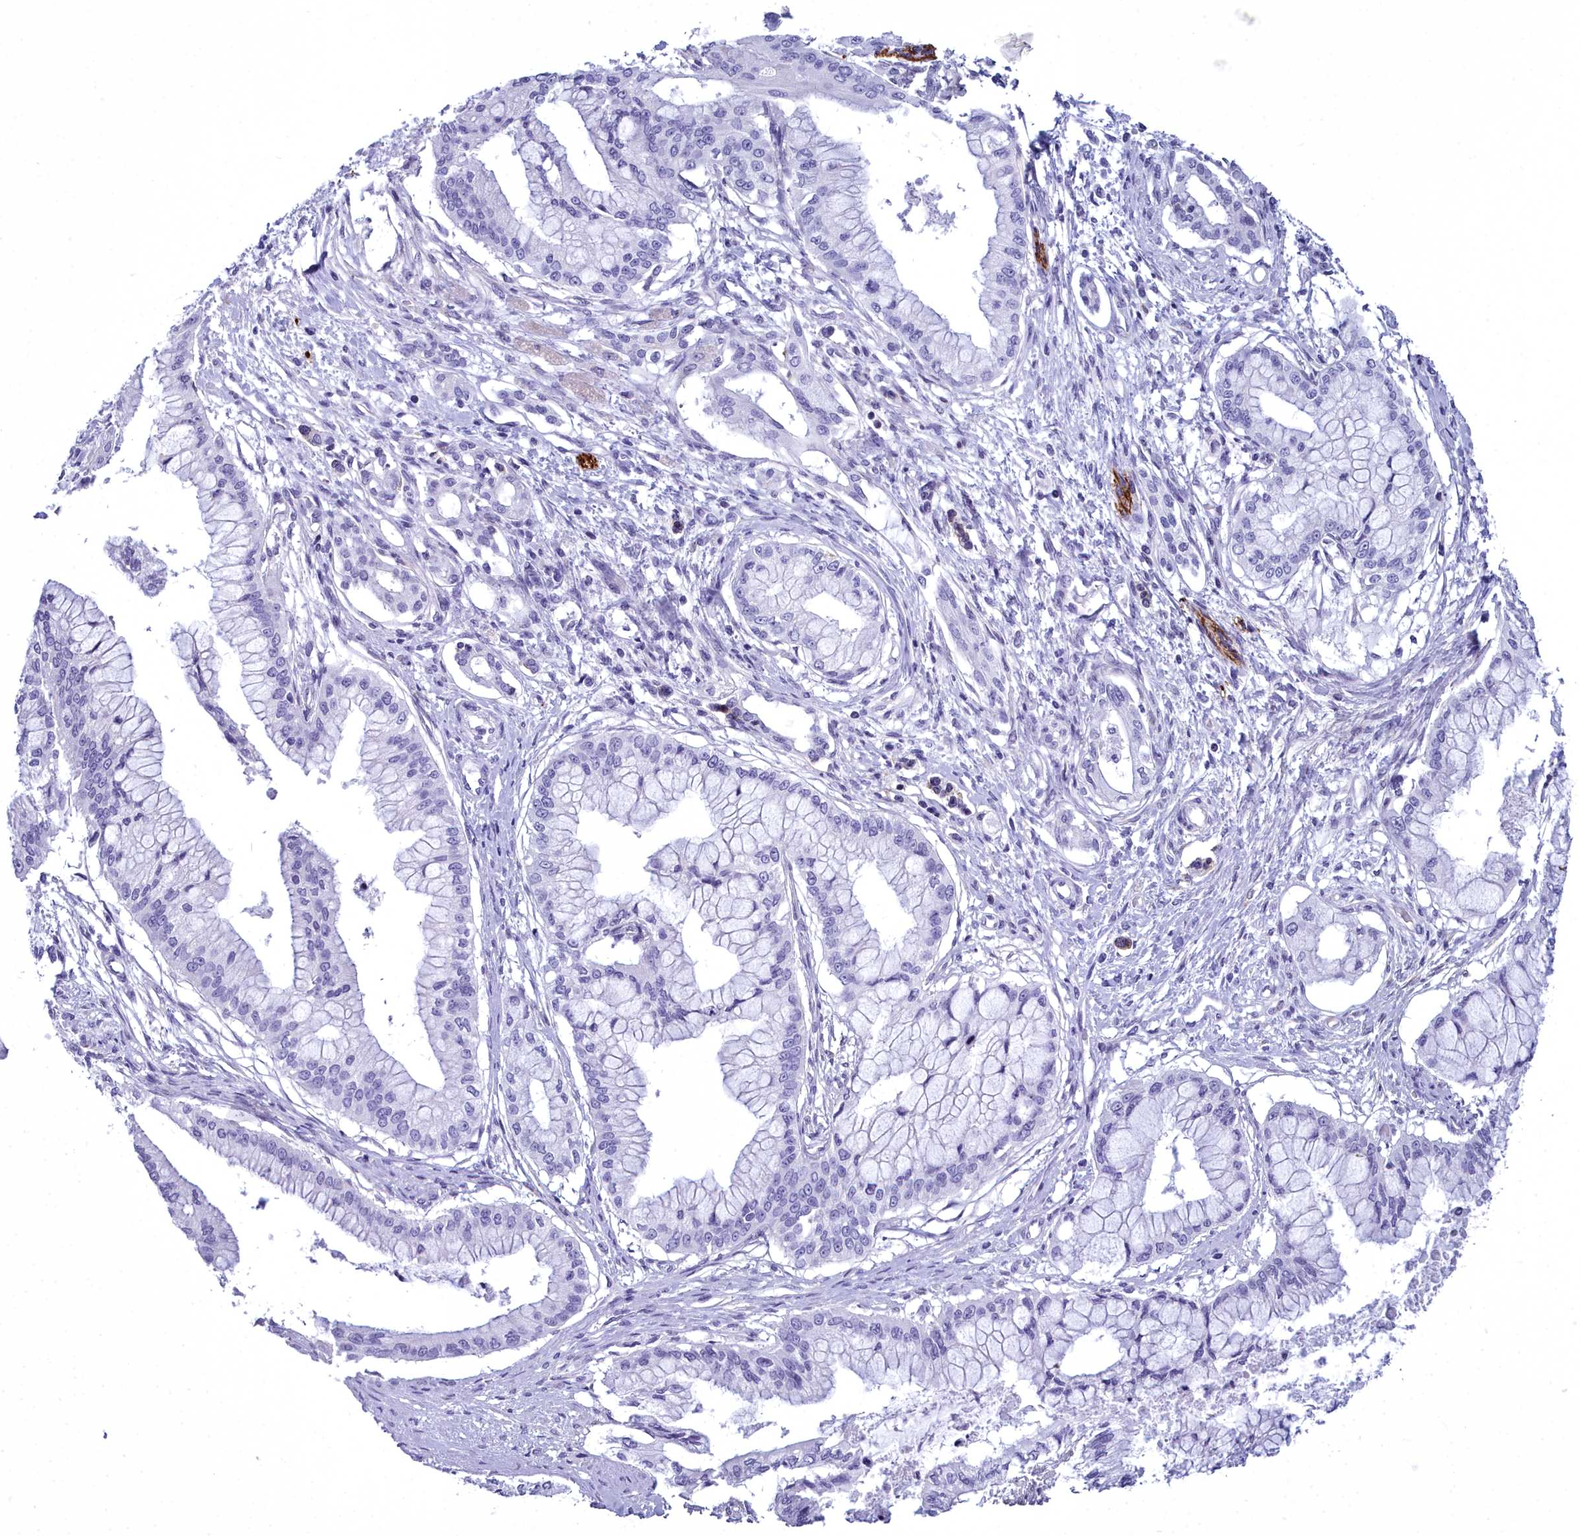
{"staining": {"intensity": "negative", "quantity": "none", "location": "none"}, "tissue": "pancreatic cancer", "cell_type": "Tumor cells", "image_type": "cancer", "snomed": [{"axis": "morphology", "description": "Adenocarcinoma, NOS"}, {"axis": "topography", "description": "Pancreas"}], "caption": "The immunohistochemistry (IHC) micrograph has no significant staining in tumor cells of pancreatic adenocarcinoma tissue.", "gene": "MAP6", "patient": {"sex": "male", "age": 46}}